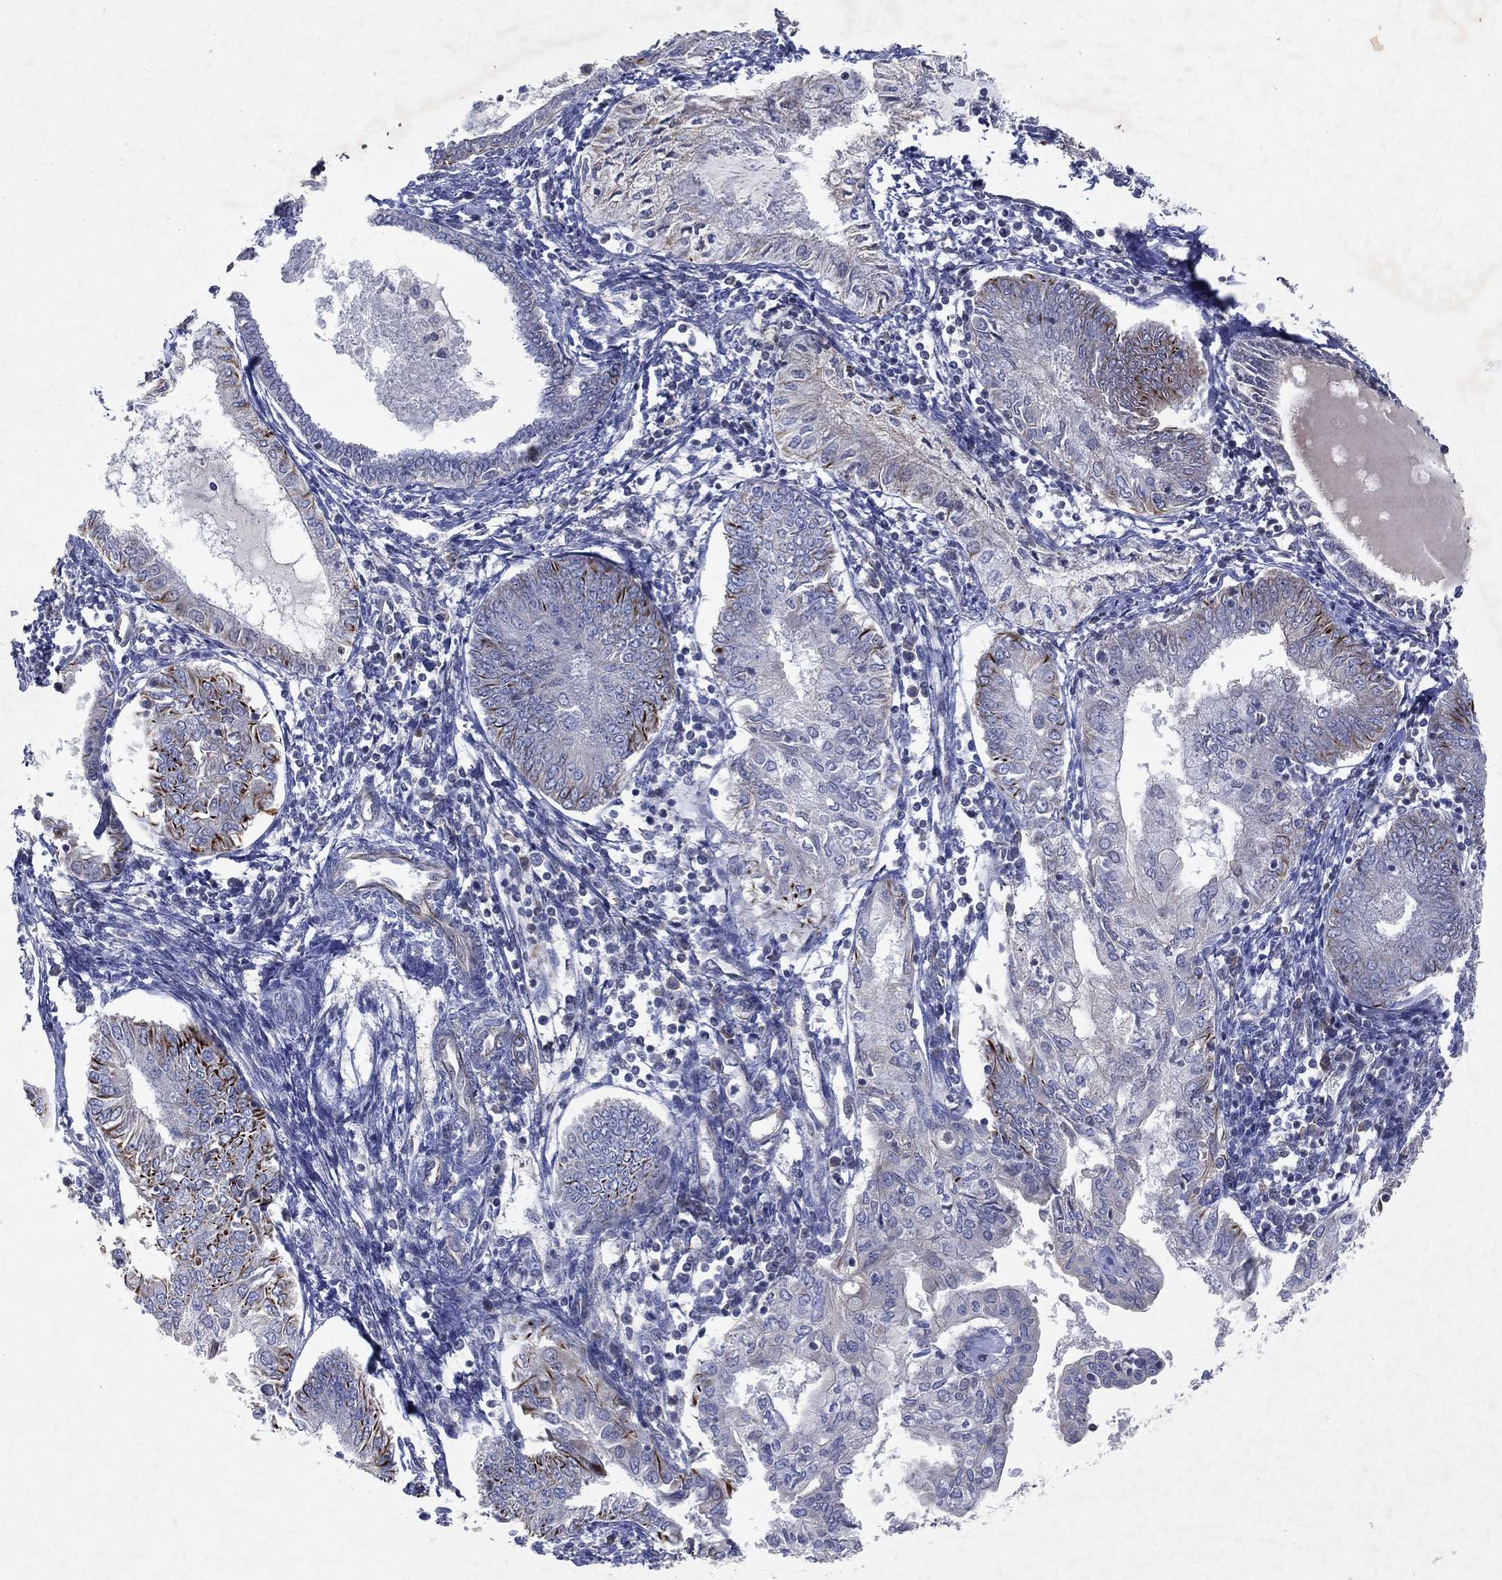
{"staining": {"intensity": "negative", "quantity": "none", "location": "none"}, "tissue": "endometrial cancer", "cell_type": "Tumor cells", "image_type": "cancer", "snomed": [{"axis": "morphology", "description": "Adenocarcinoma, NOS"}, {"axis": "topography", "description": "Endometrium"}], "caption": "Immunohistochemical staining of human endometrial adenocarcinoma displays no significant staining in tumor cells. The staining was performed using DAB to visualize the protein expression in brown, while the nuclei were stained in blue with hematoxylin (Magnification: 20x).", "gene": "FLI1", "patient": {"sex": "female", "age": 68}}